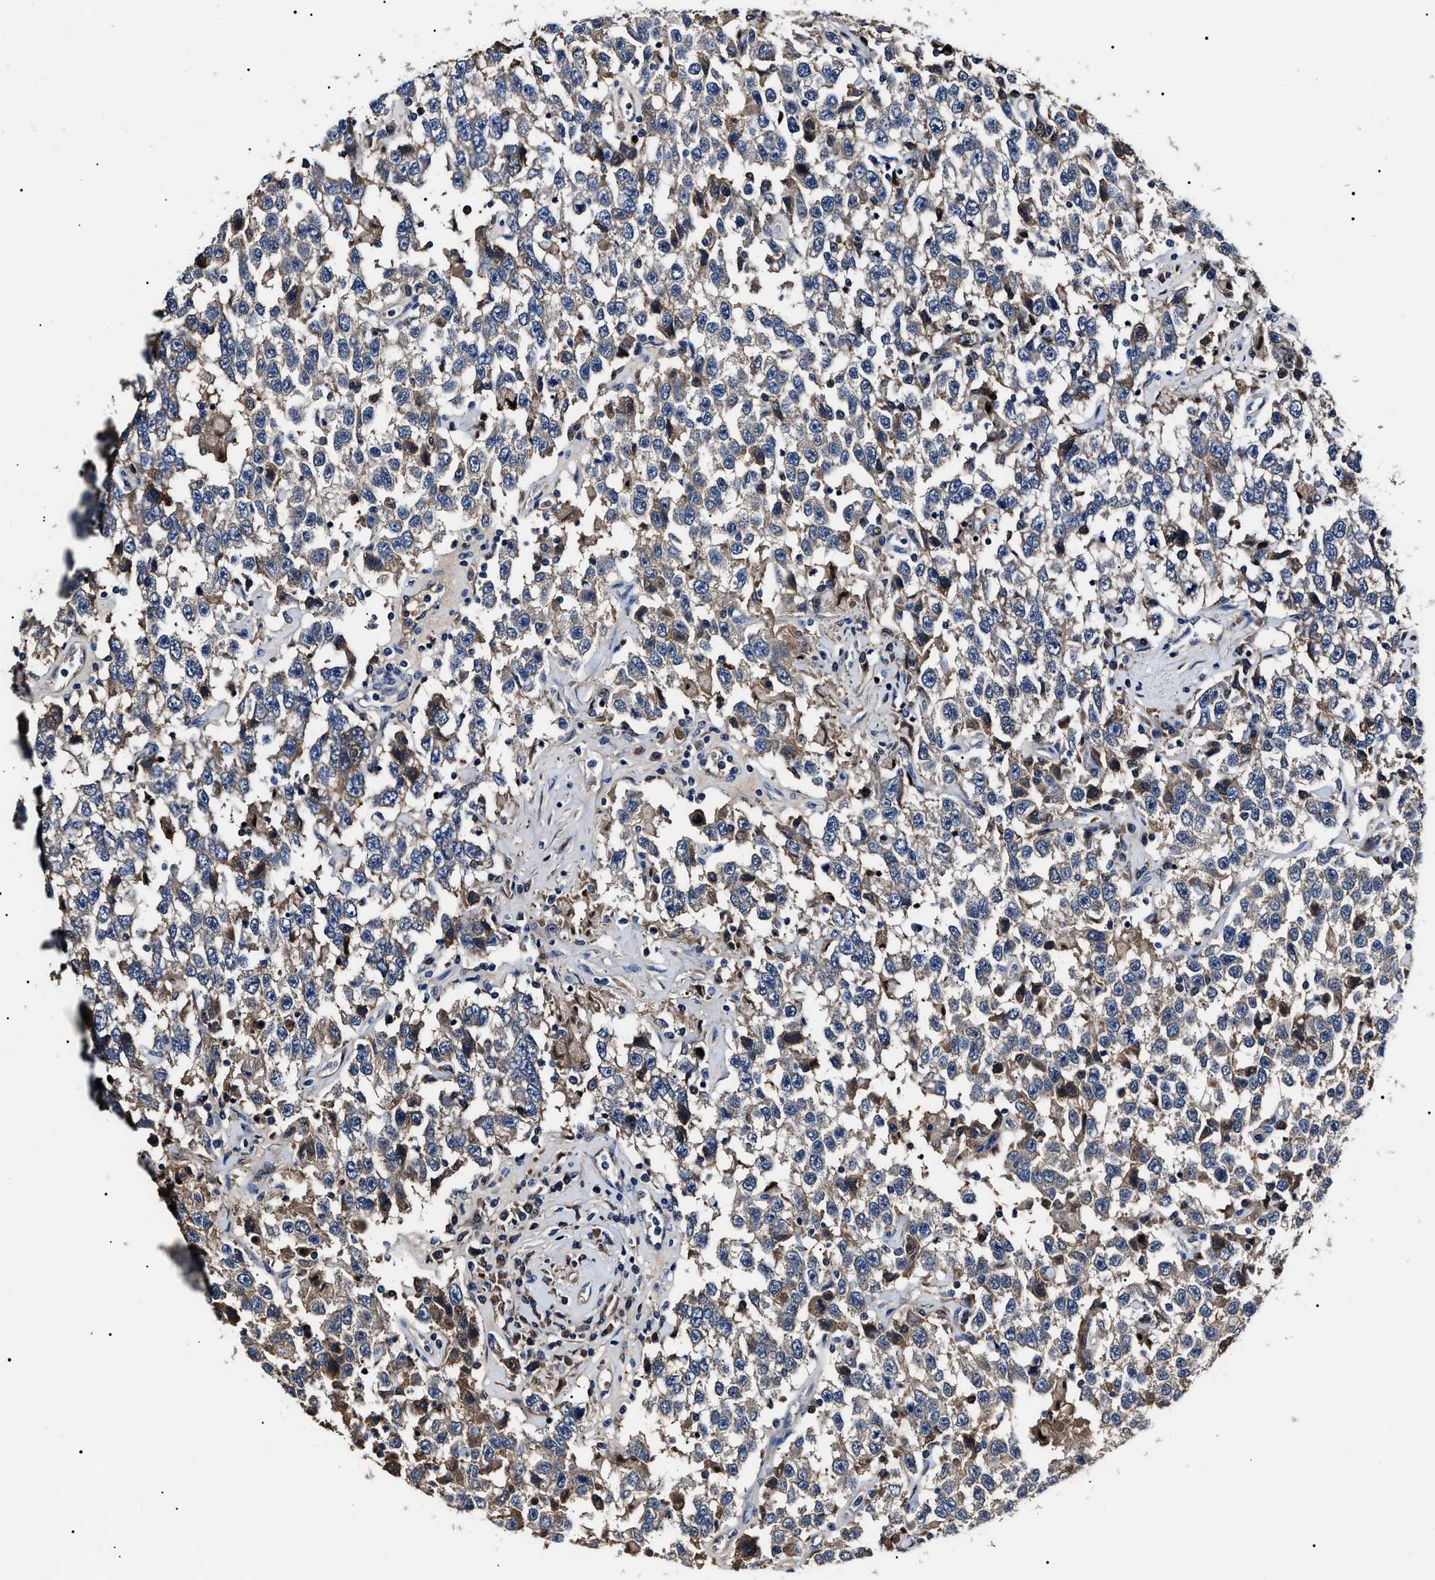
{"staining": {"intensity": "weak", "quantity": "25%-75%", "location": "cytoplasmic/membranous"}, "tissue": "testis cancer", "cell_type": "Tumor cells", "image_type": "cancer", "snomed": [{"axis": "morphology", "description": "Seminoma, NOS"}, {"axis": "topography", "description": "Testis"}], "caption": "Testis cancer stained with a protein marker demonstrates weak staining in tumor cells.", "gene": "IFT81", "patient": {"sex": "male", "age": 41}}